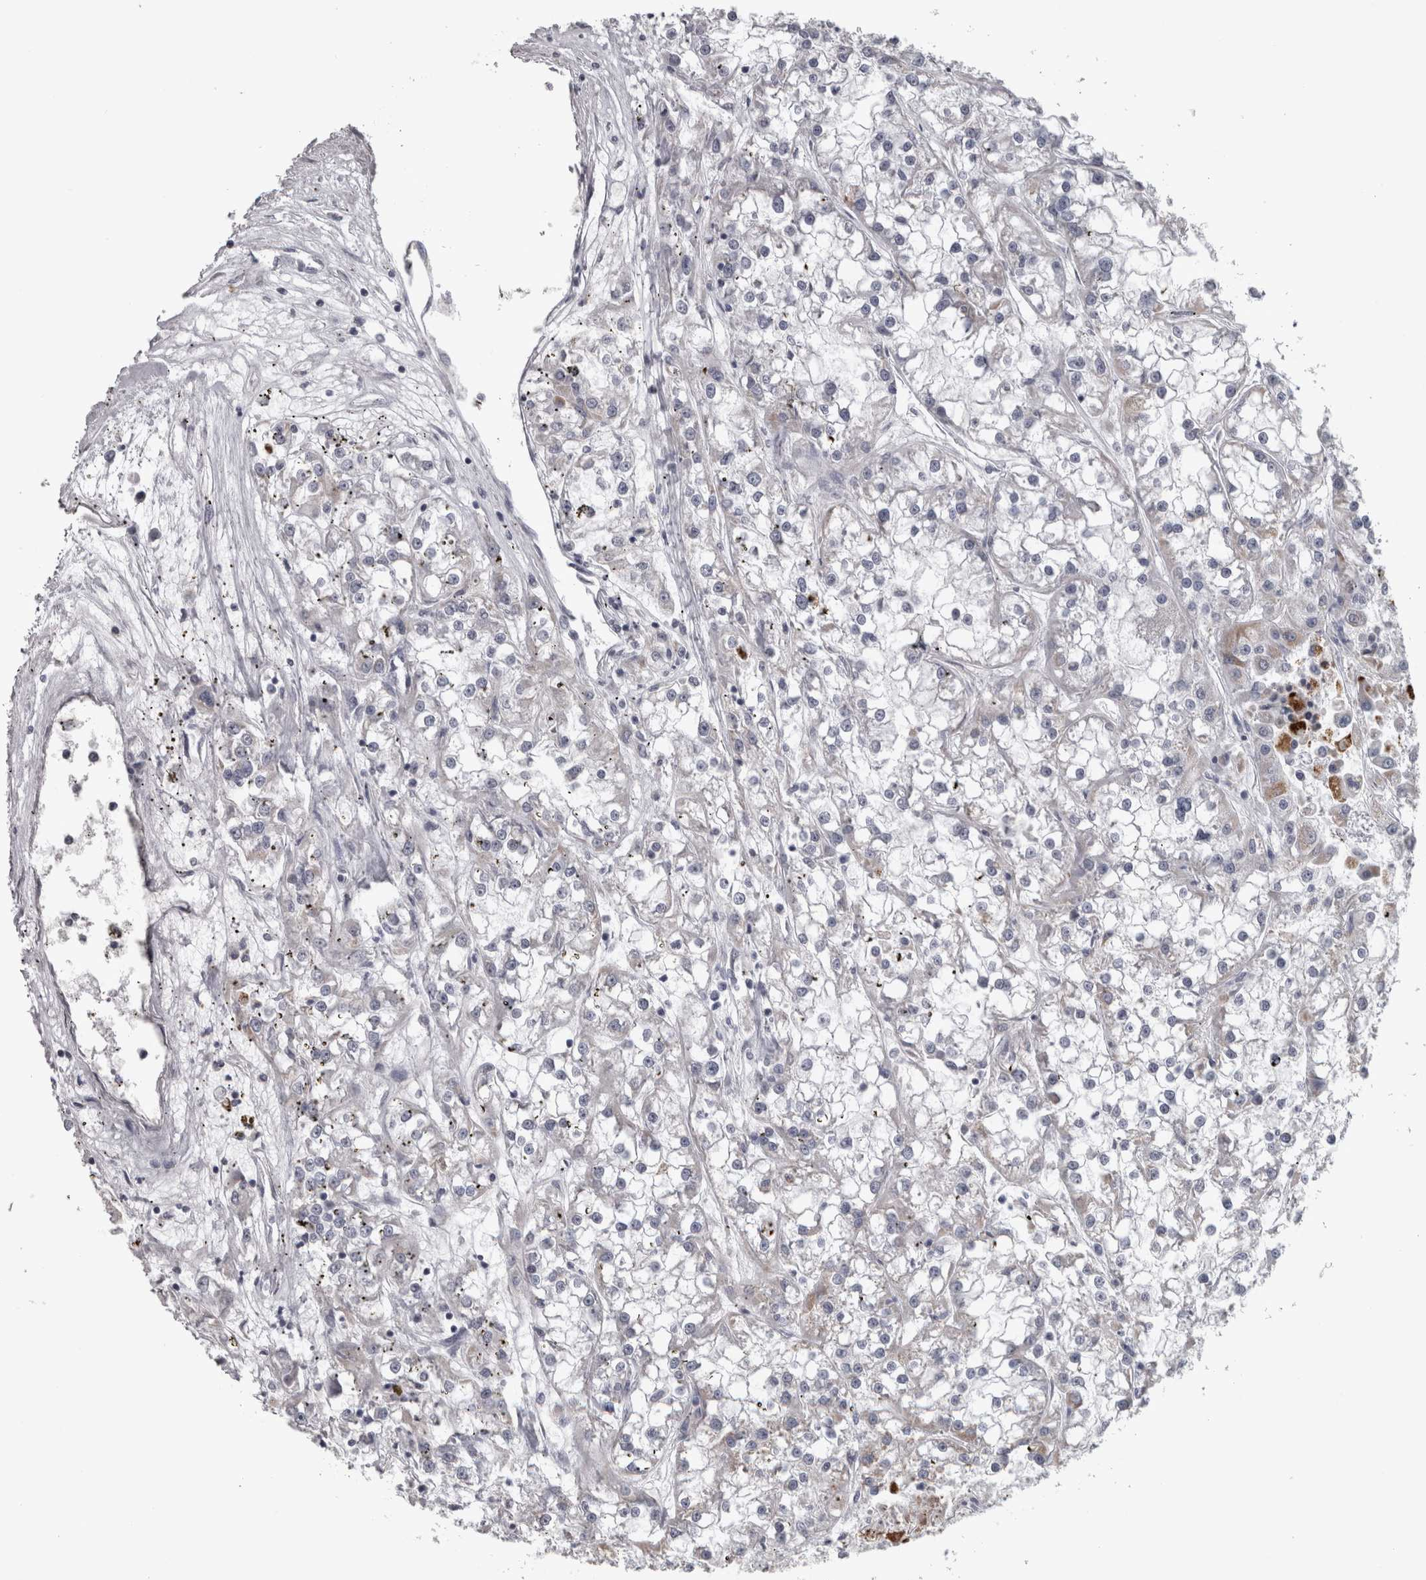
{"staining": {"intensity": "negative", "quantity": "none", "location": "none"}, "tissue": "renal cancer", "cell_type": "Tumor cells", "image_type": "cancer", "snomed": [{"axis": "morphology", "description": "Adenocarcinoma, NOS"}, {"axis": "topography", "description": "Kidney"}], "caption": "Tumor cells show no significant expression in renal cancer (adenocarcinoma).", "gene": "DBT", "patient": {"sex": "female", "age": 52}}